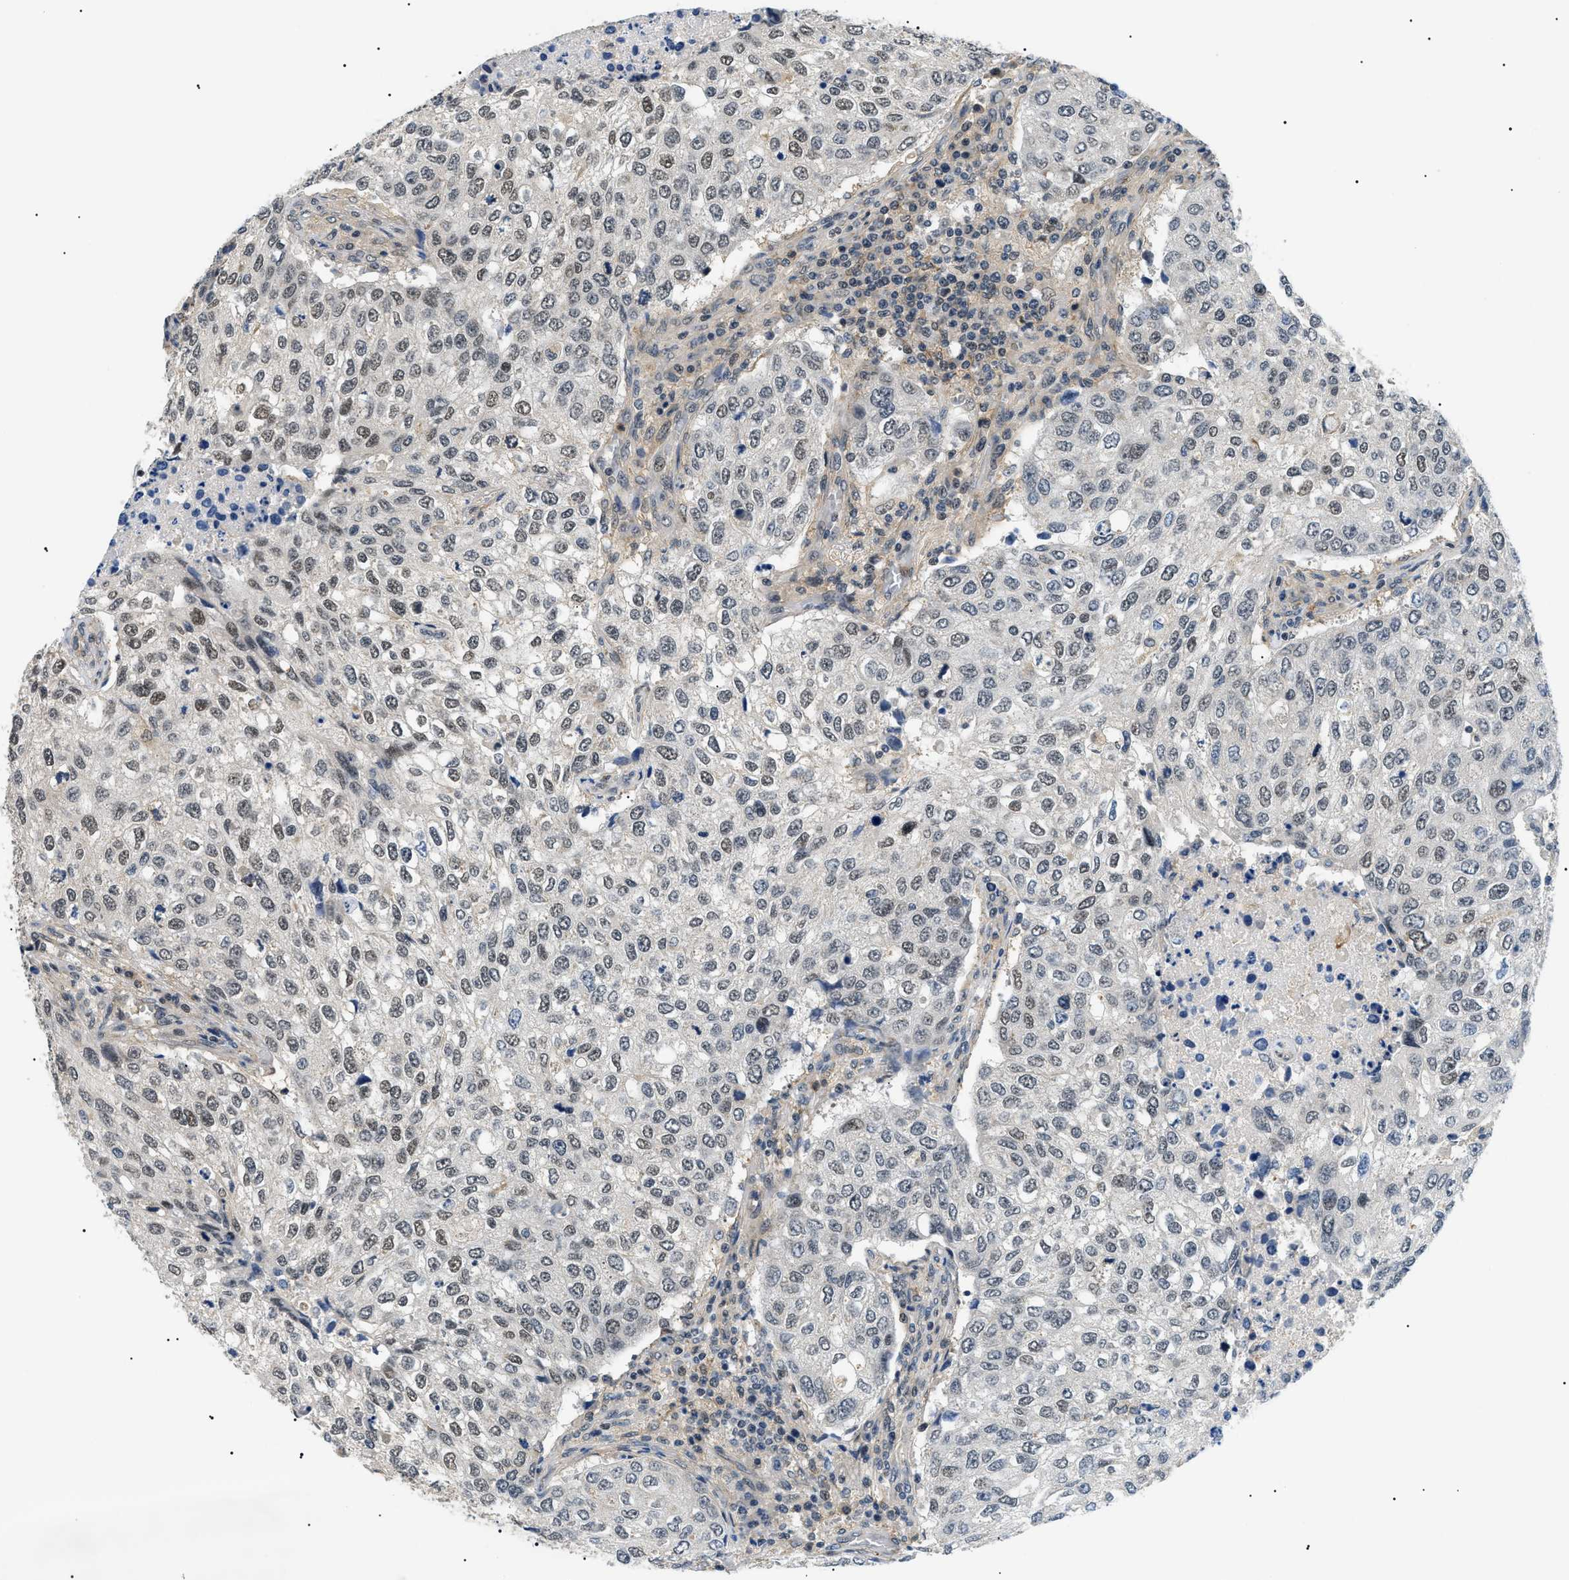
{"staining": {"intensity": "moderate", "quantity": ">75%", "location": "nuclear"}, "tissue": "urothelial cancer", "cell_type": "Tumor cells", "image_type": "cancer", "snomed": [{"axis": "morphology", "description": "Urothelial carcinoma, High grade"}, {"axis": "topography", "description": "Lymph node"}, {"axis": "topography", "description": "Urinary bladder"}], "caption": "Urothelial cancer stained with a brown dye shows moderate nuclear positive staining in about >75% of tumor cells.", "gene": "RBM15", "patient": {"sex": "male", "age": 51}}